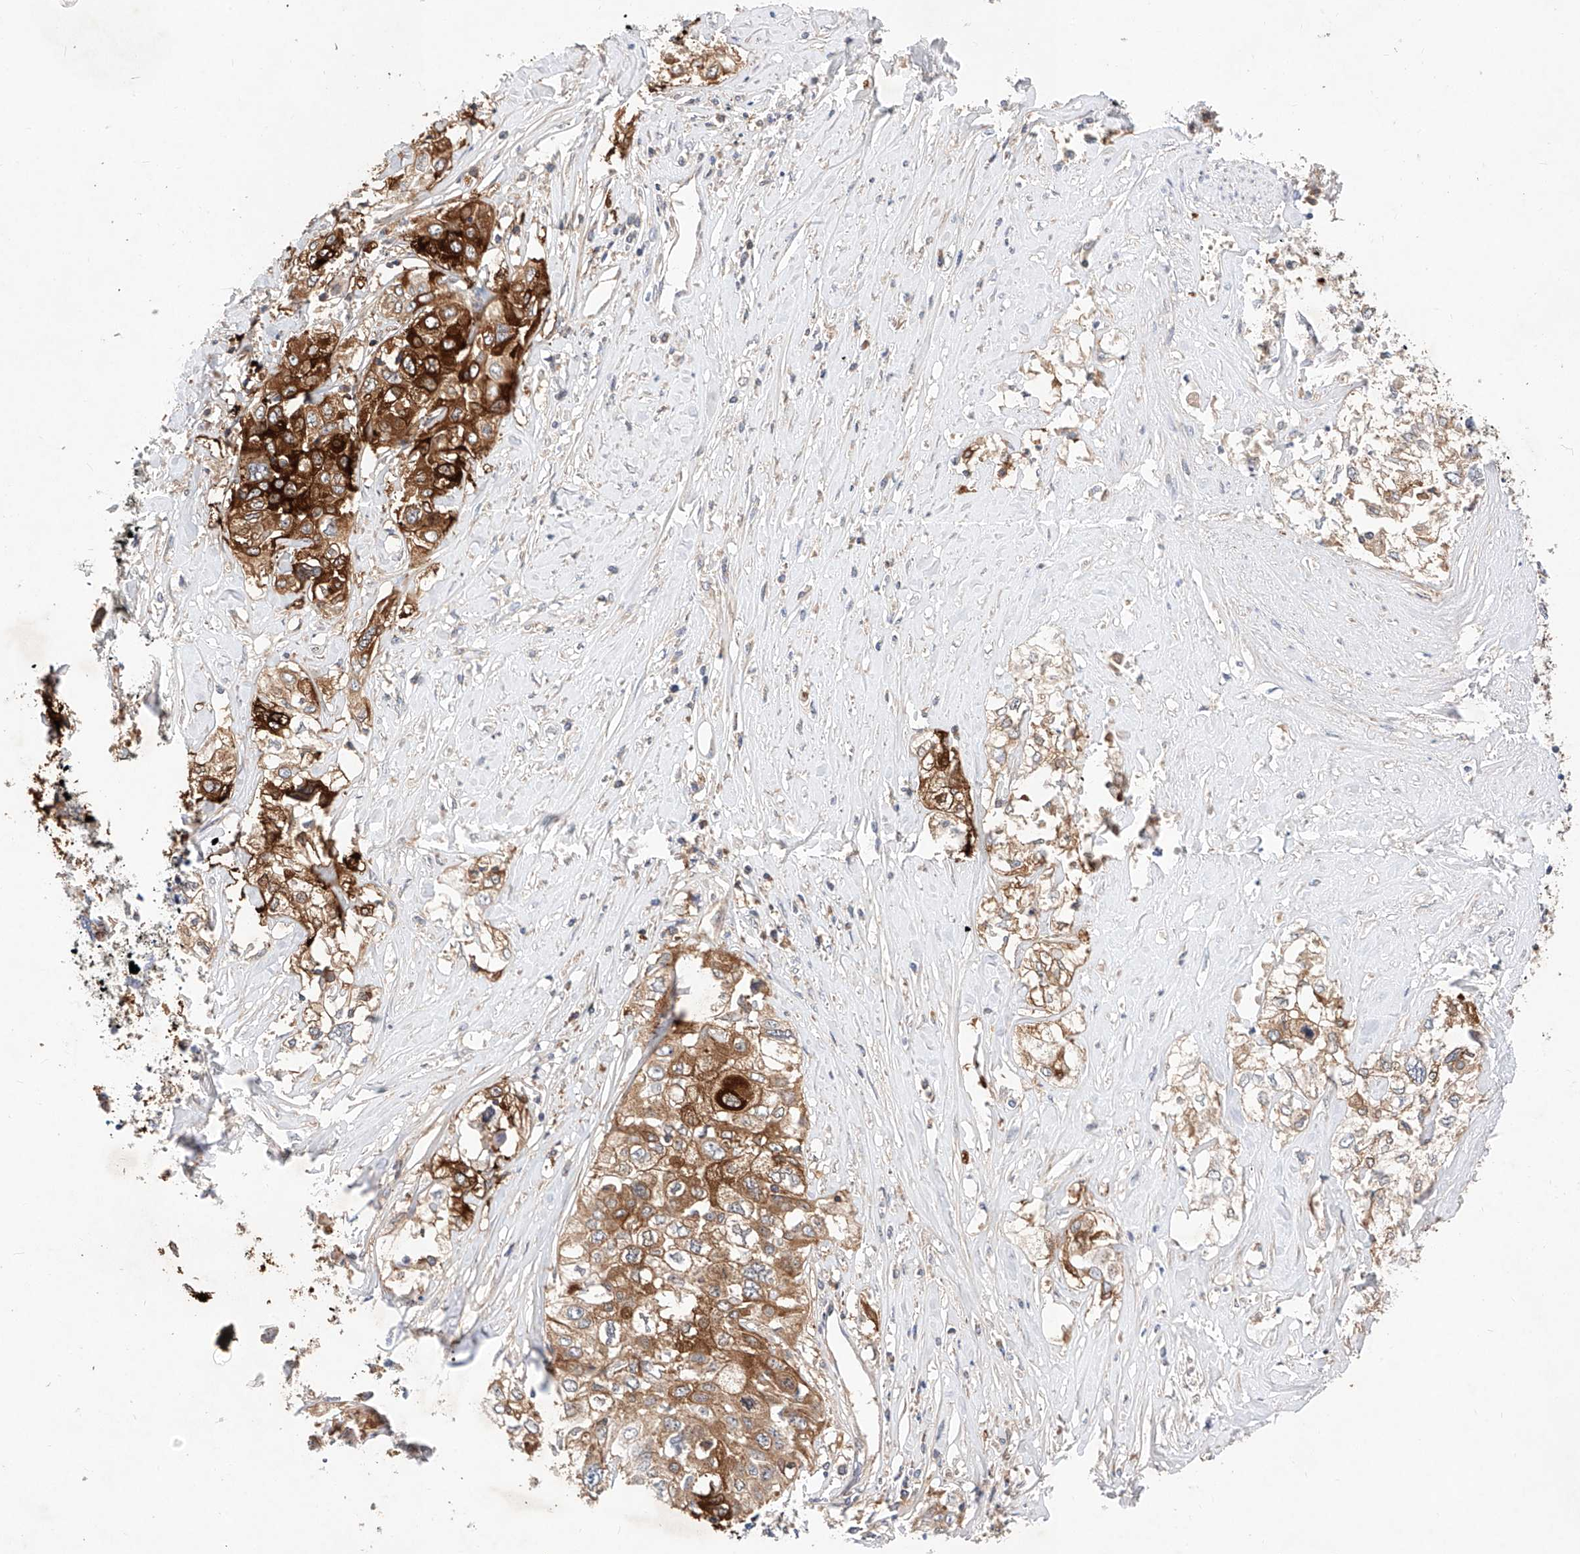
{"staining": {"intensity": "strong", "quantity": ">75%", "location": "cytoplasmic/membranous"}, "tissue": "cervical cancer", "cell_type": "Tumor cells", "image_type": "cancer", "snomed": [{"axis": "morphology", "description": "Squamous cell carcinoma, NOS"}, {"axis": "topography", "description": "Cervix"}], "caption": "Strong cytoplasmic/membranous staining is identified in approximately >75% of tumor cells in cervical cancer (squamous cell carcinoma).", "gene": "NR1D1", "patient": {"sex": "female", "age": 31}}